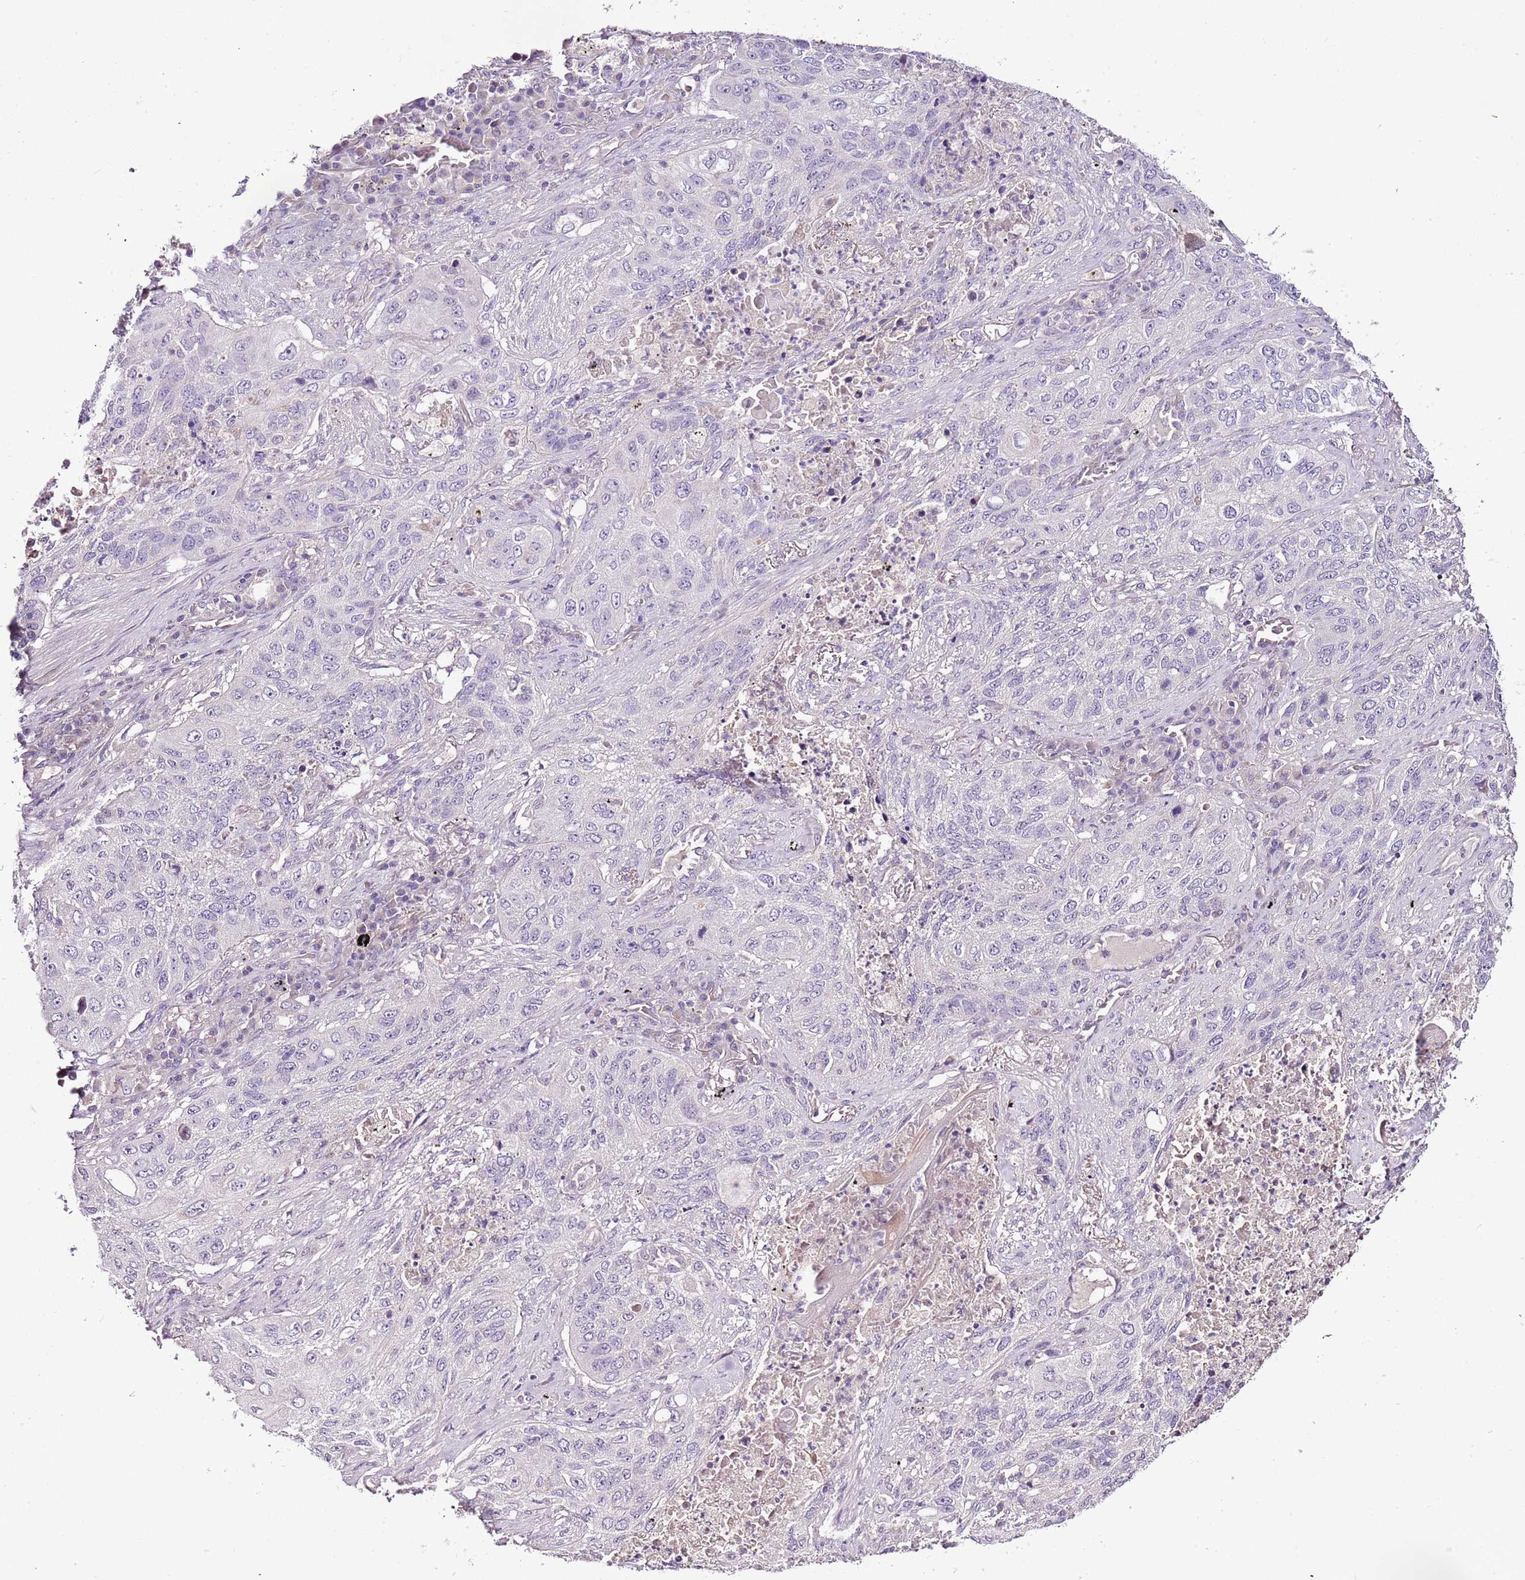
{"staining": {"intensity": "negative", "quantity": "none", "location": "none"}, "tissue": "lung cancer", "cell_type": "Tumor cells", "image_type": "cancer", "snomed": [{"axis": "morphology", "description": "Squamous cell carcinoma, NOS"}, {"axis": "topography", "description": "Lung"}], "caption": "Immunohistochemical staining of lung cancer (squamous cell carcinoma) demonstrates no significant staining in tumor cells.", "gene": "CMKLR1", "patient": {"sex": "female", "age": 63}}